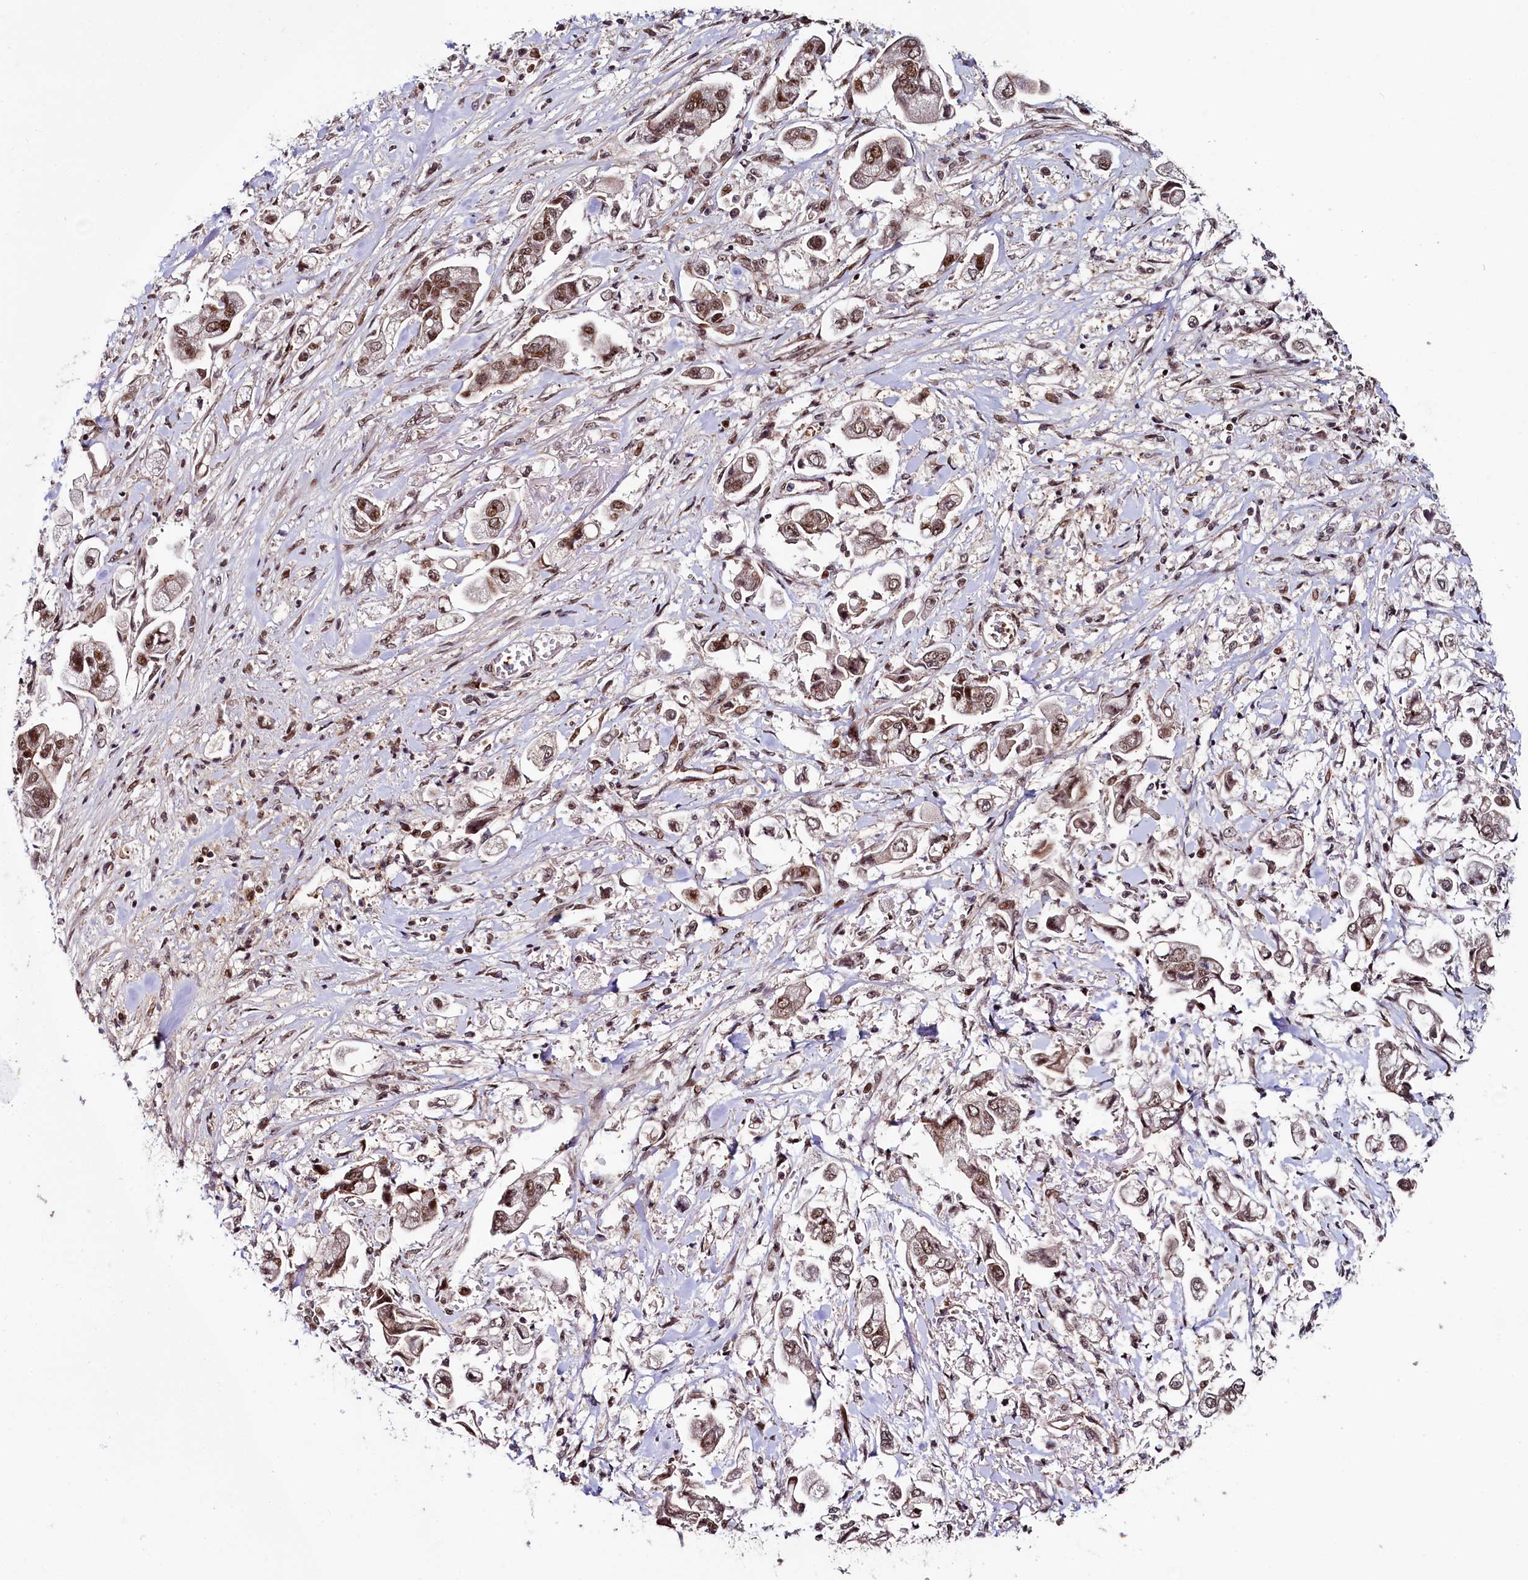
{"staining": {"intensity": "moderate", "quantity": ">75%", "location": "nuclear"}, "tissue": "stomach cancer", "cell_type": "Tumor cells", "image_type": "cancer", "snomed": [{"axis": "morphology", "description": "Adenocarcinoma, NOS"}, {"axis": "topography", "description": "Stomach"}], "caption": "Human adenocarcinoma (stomach) stained with a protein marker exhibits moderate staining in tumor cells.", "gene": "LEO1", "patient": {"sex": "male", "age": 62}}